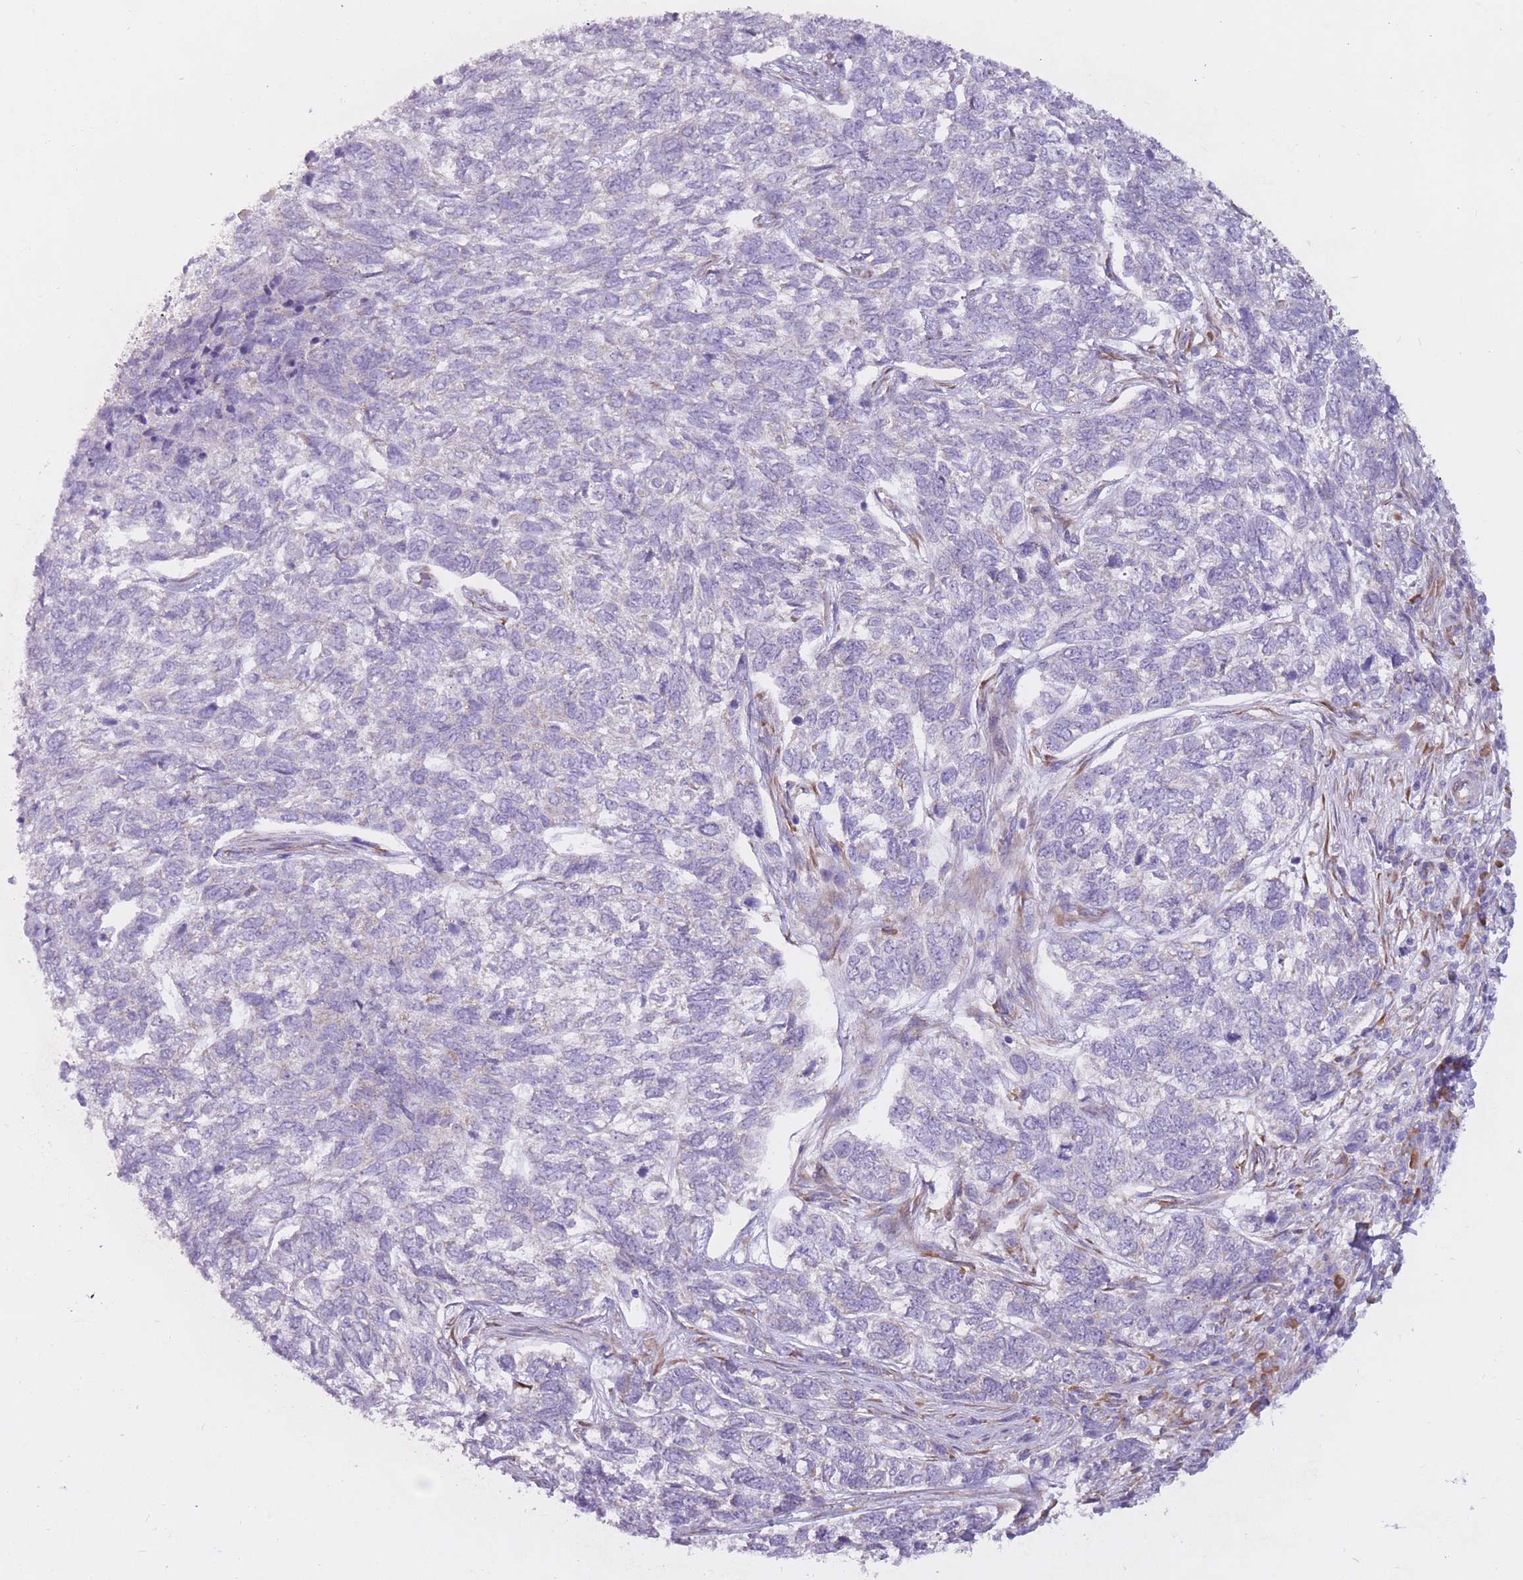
{"staining": {"intensity": "negative", "quantity": "none", "location": "none"}, "tissue": "skin cancer", "cell_type": "Tumor cells", "image_type": "cancer", "snomed": [{"axis": "morphology", "description": "Basal cell carcinoma"}, {"axis": "topography", "description": "Skin"}], "caption": "High power microscopy photomicrograph of an immunohistochemistry image of skin cancer (basal cell carcinoma), revealing no significant staining in tumor cells.", "gene": "RPL18", "patient": {"sex": "female", "age": 65}}